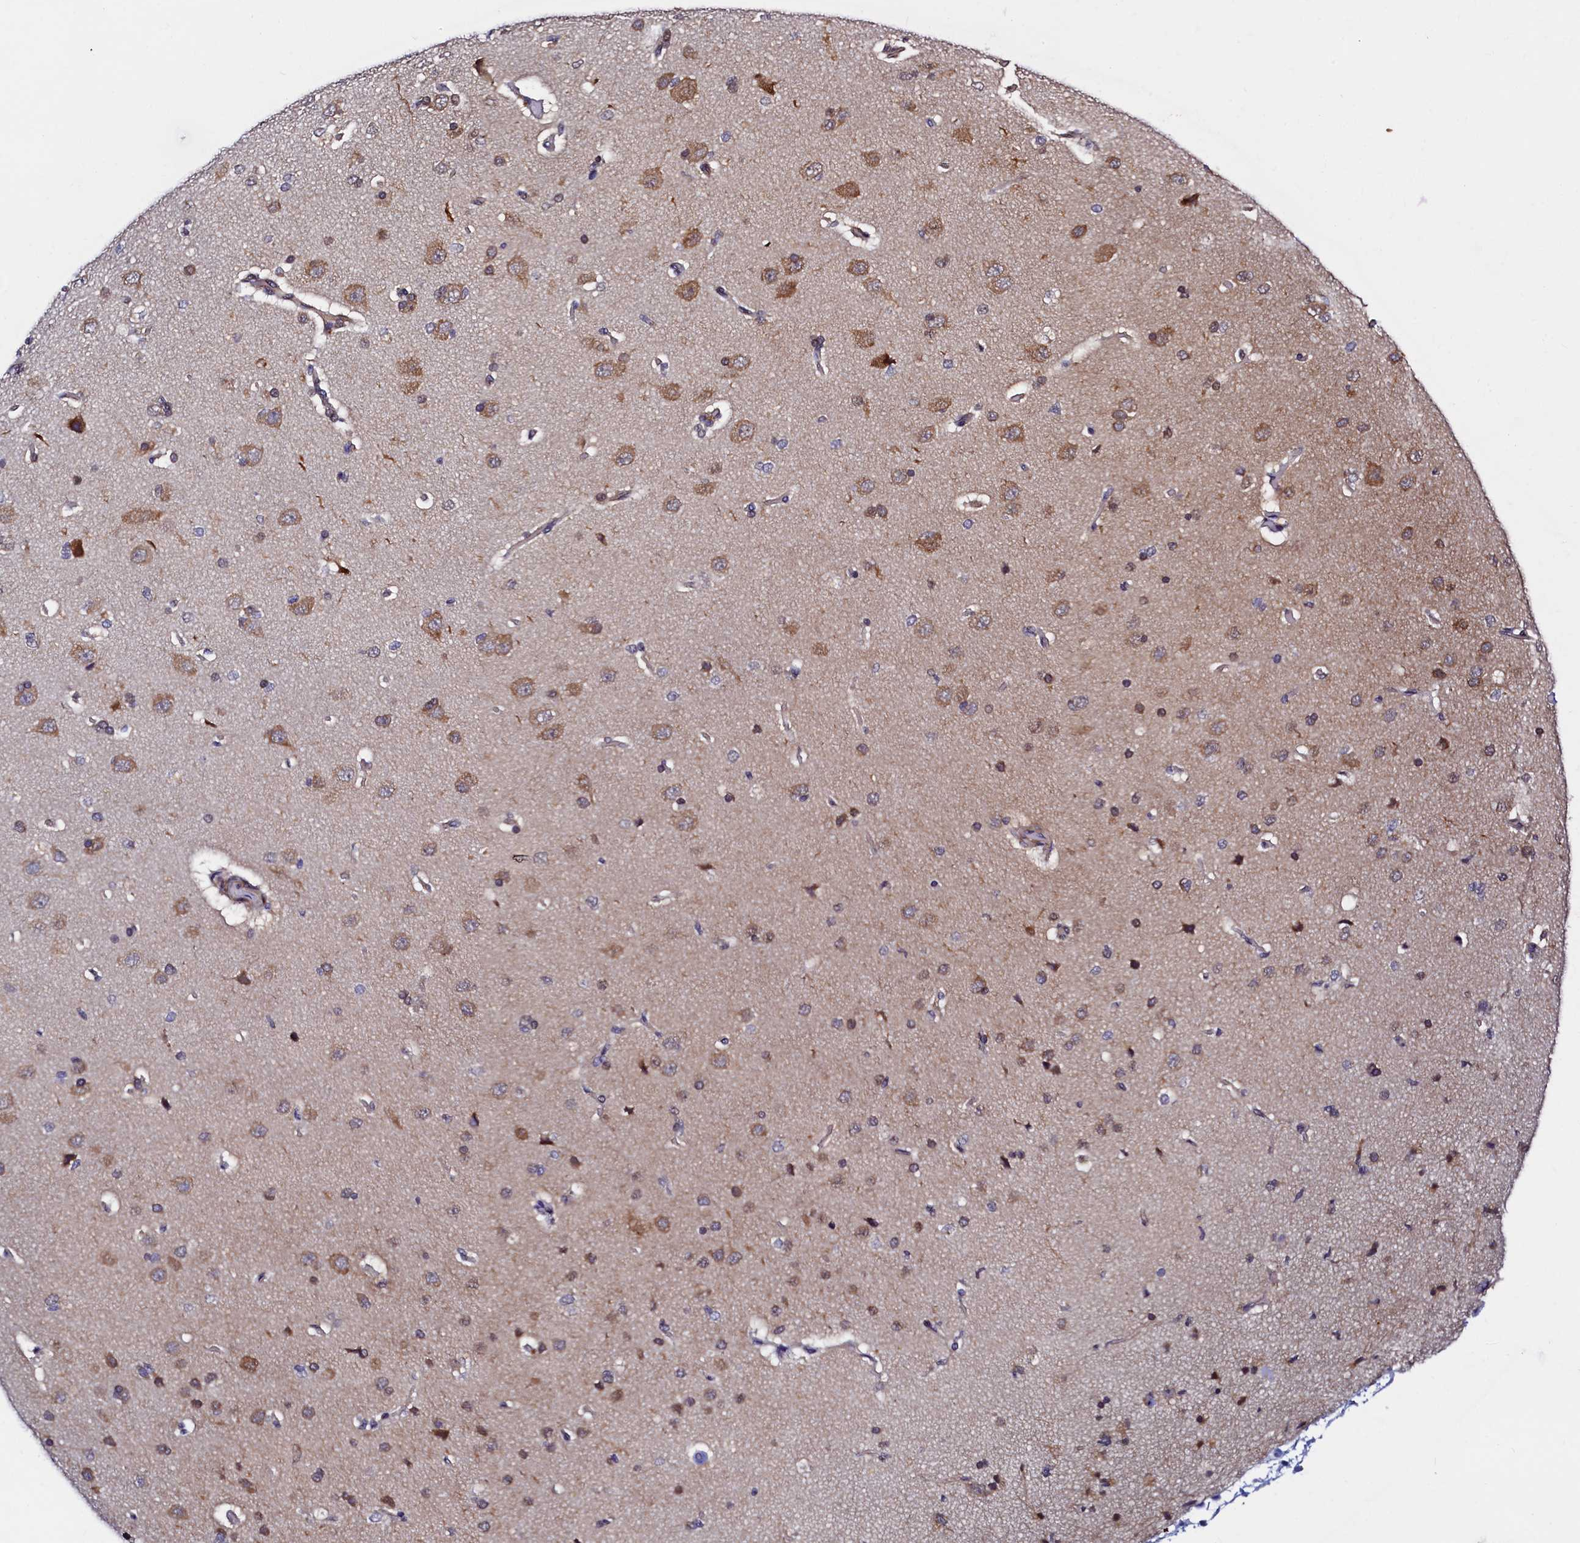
{"staining": {"intensity": "negative", "quantity": "none", "location": "none"}, "tissue": "cerebral cortex", "cell_type": "Endothelial cells", "image_type": "normal", "snomed": [{"axis": "morphology", "description": "Normal tissue, NOS"}, {"axis": "topography", "description": "Cerebral cortex"}], "caption": "Endothelial cells are negative for brown protein staining in benign cerebral cortex. (Brightfield microscopy of DAB IHC at high magnification).", "gene": "SLC16A14", "patient": {"sex": "male", "age": 62}}